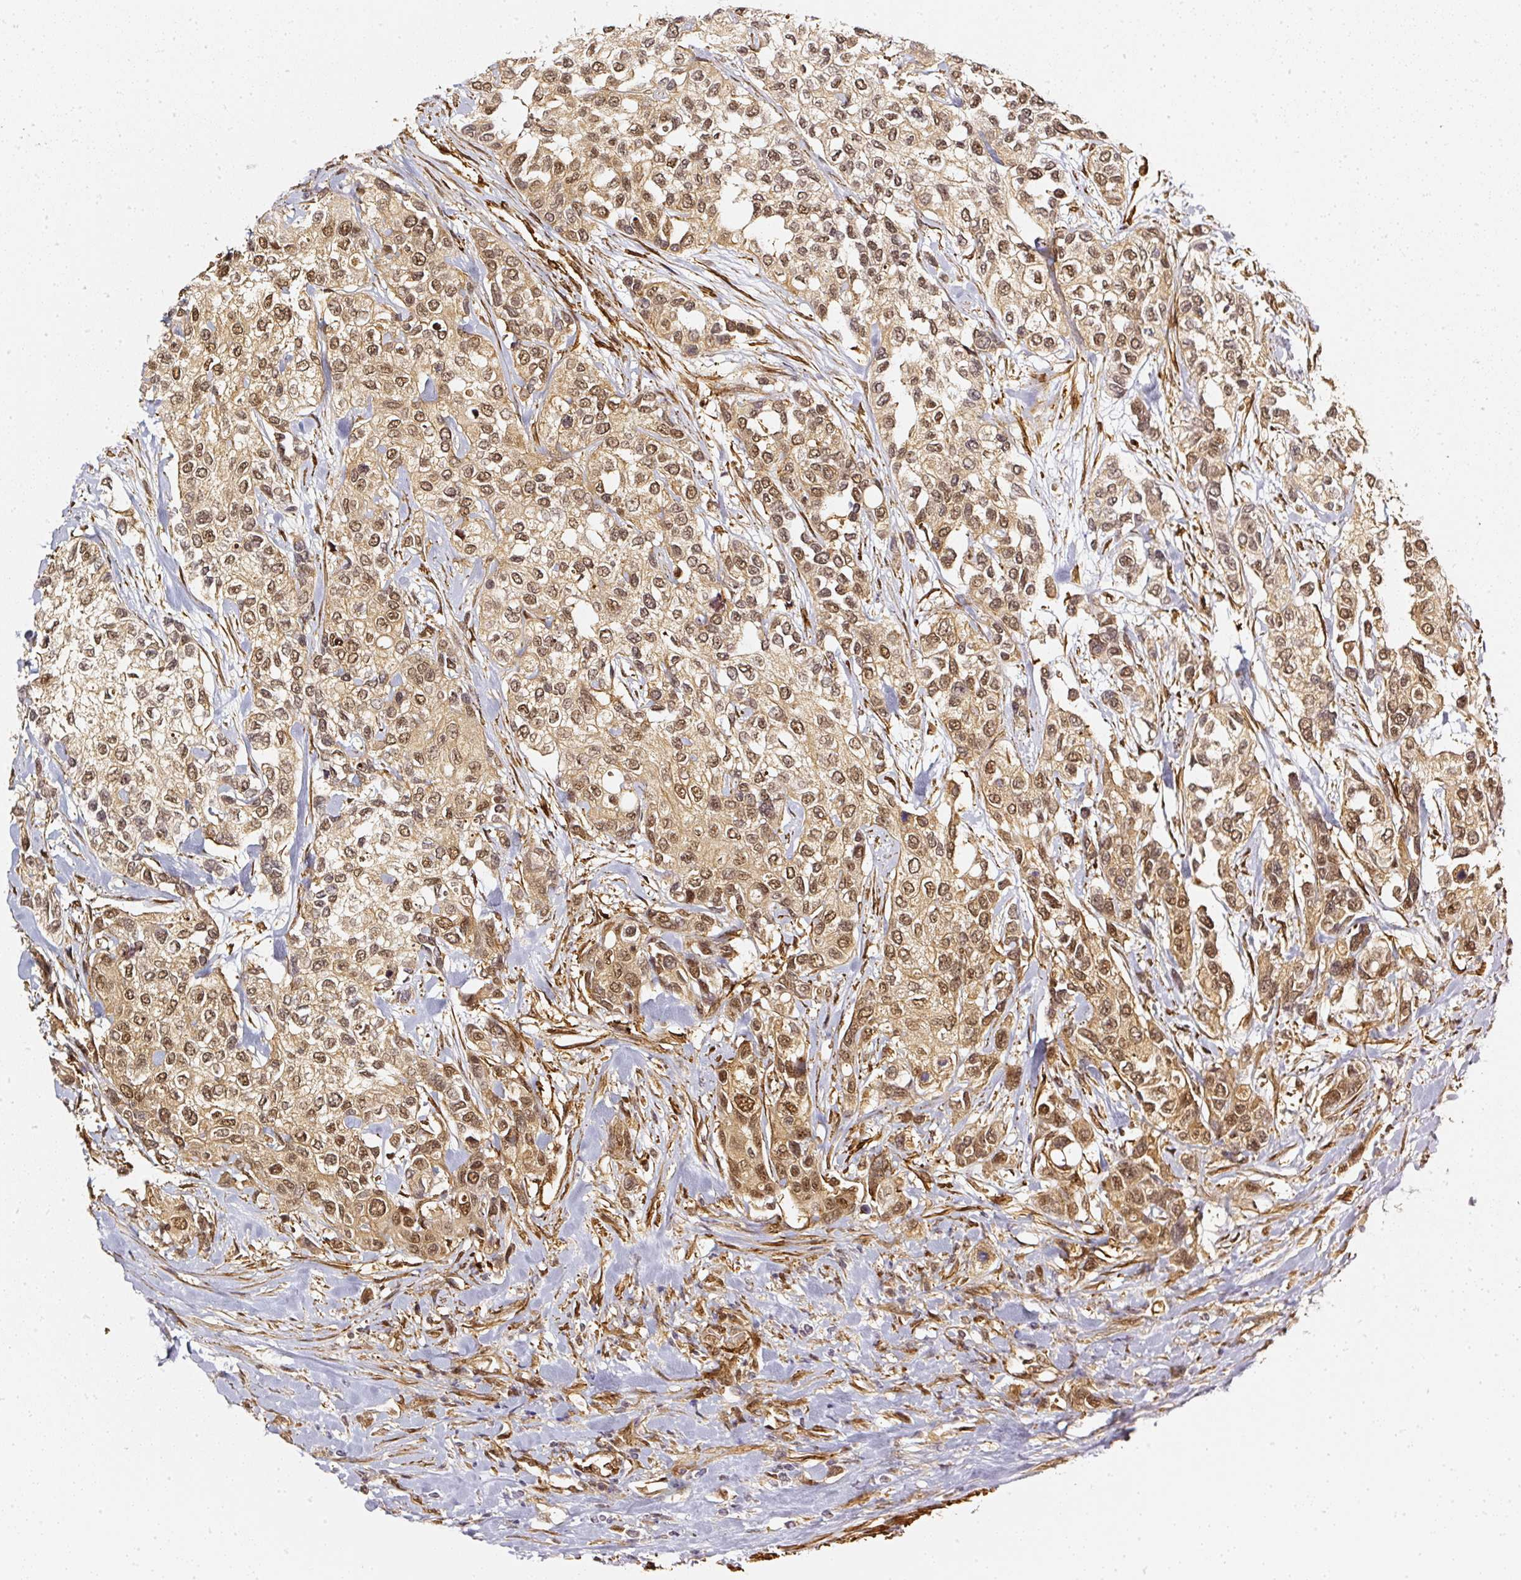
{"staining": {"intensity": "moderate", "quantity": ">75%", "location": "cytoplasmic/membranous,nuclear"}, "tissue": "urothelial cancer", "cell_type": "Tumor cells", "image_type": "cancer", "snomed": [{"axis": "morphology", "description": "Normal tissue, NOS"}, {"axis": "morphology", "description": "Urothelial carcinoma, High grade"}, {"axis": "topography", "description": "Vascular tissue"}, {"axis": "topography", "description": "Urinary bladder"}], "caption": "Protein staining of high-grade urothelial carcinoma tissue demonstrates moderate cytoplasmic/membranous and nuclear positivity in about >75% of tumor cells. (Brightfield microscopy of DAB IHC at high magnification).", "gene": "PSMD1", "patient": {"sex": "female", "age": 56}}